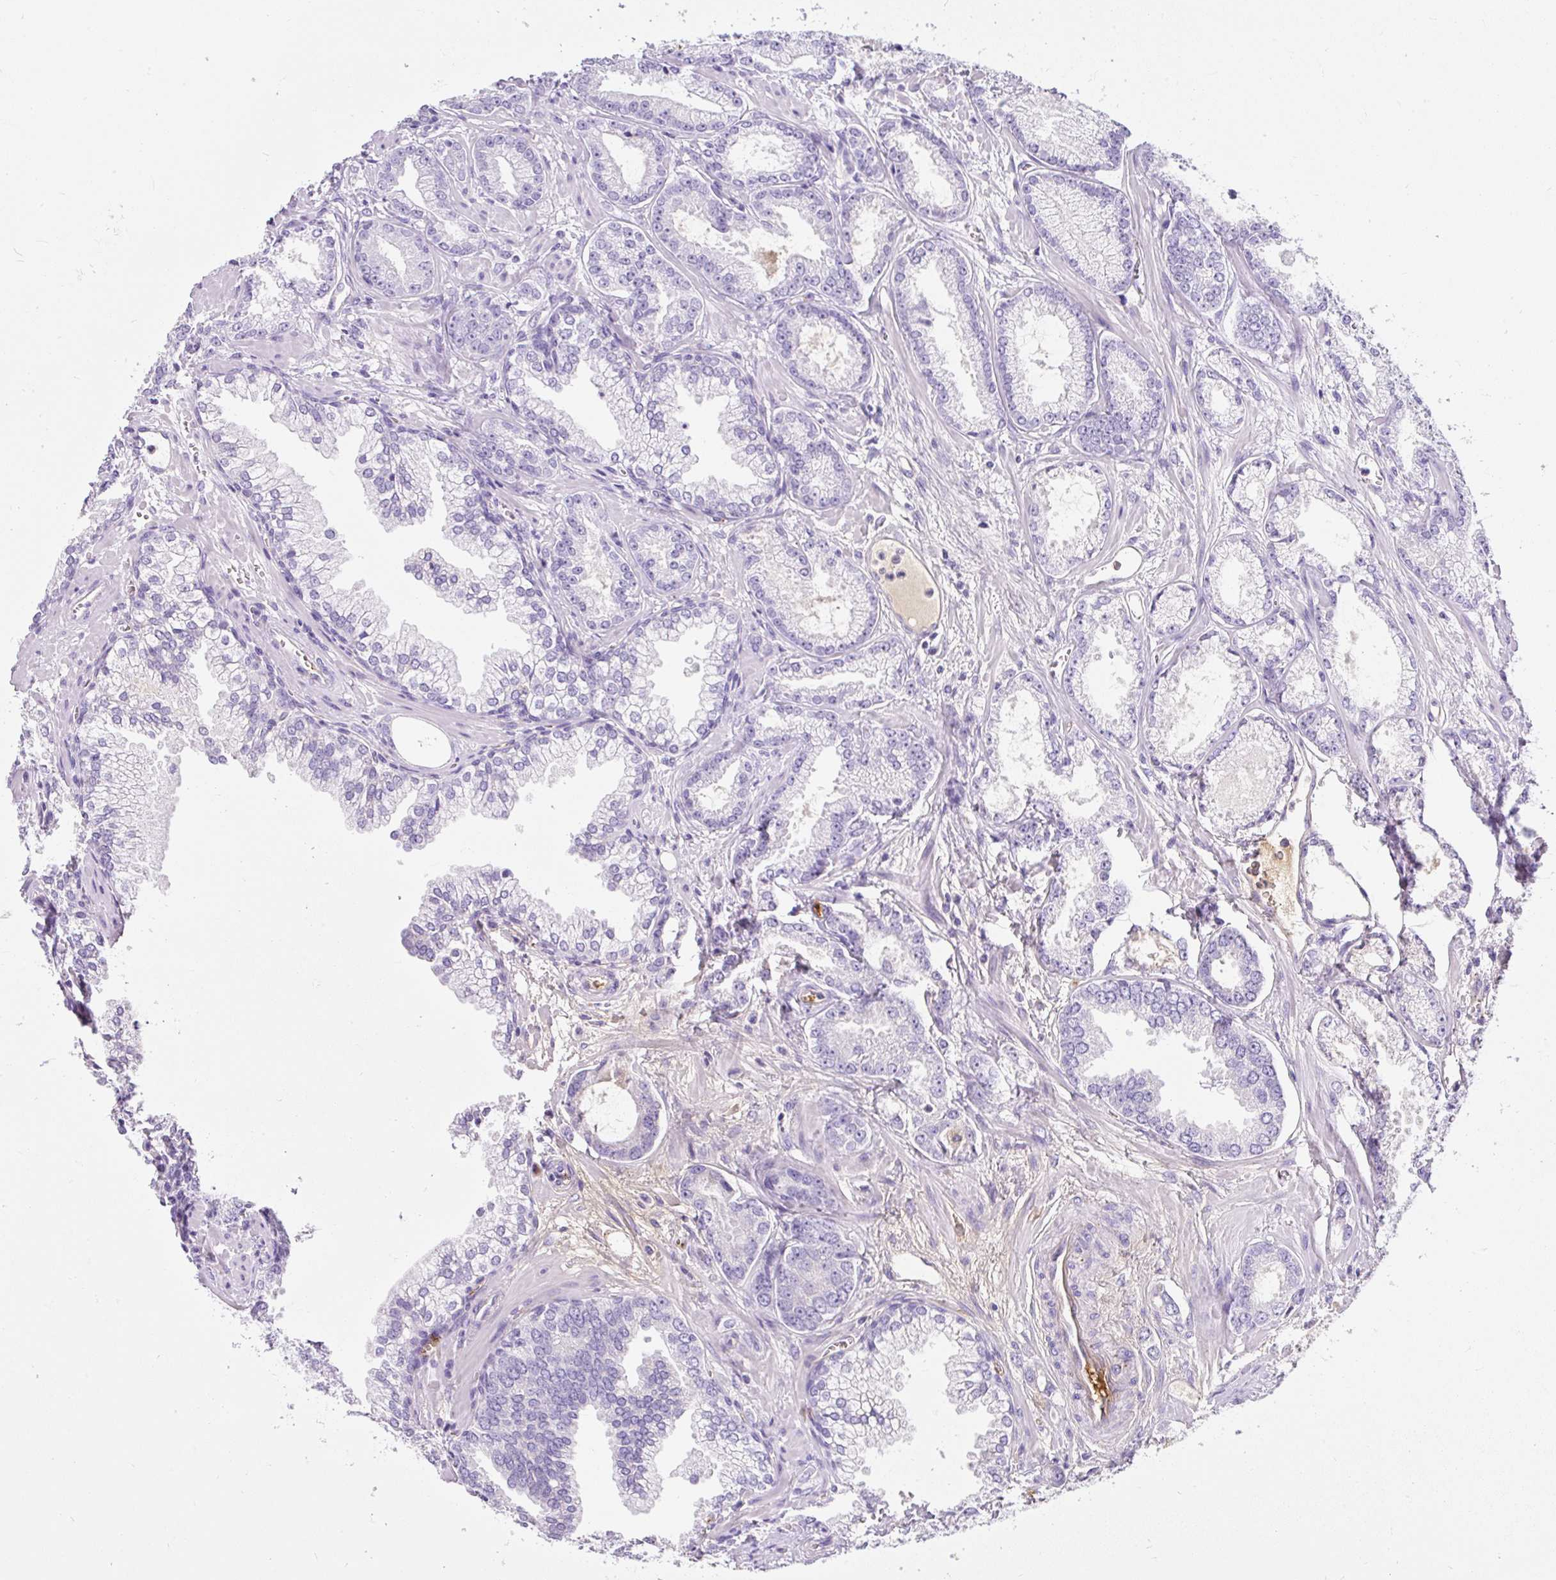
{"staining": {"intensity": "negative", "quantity": "none", "location": "none"}, "tissue": "prostate cancer", "cell_type": "Tumor cells", "image_type": "cancer", "snomed": [{"axis": "morphology", "description": "Adenocarcinoma, Medium grade"}, {"axis": "topography", "description": "Prostate"}], "caption": "A micrograph of prostate cancer (adenocarcinoma (medium-grade)) stained for a protein reveals no brown staining in tumor cells.", "gene": "APOC4-APOC2", "patient": {"sex": "male", "age": 57}}